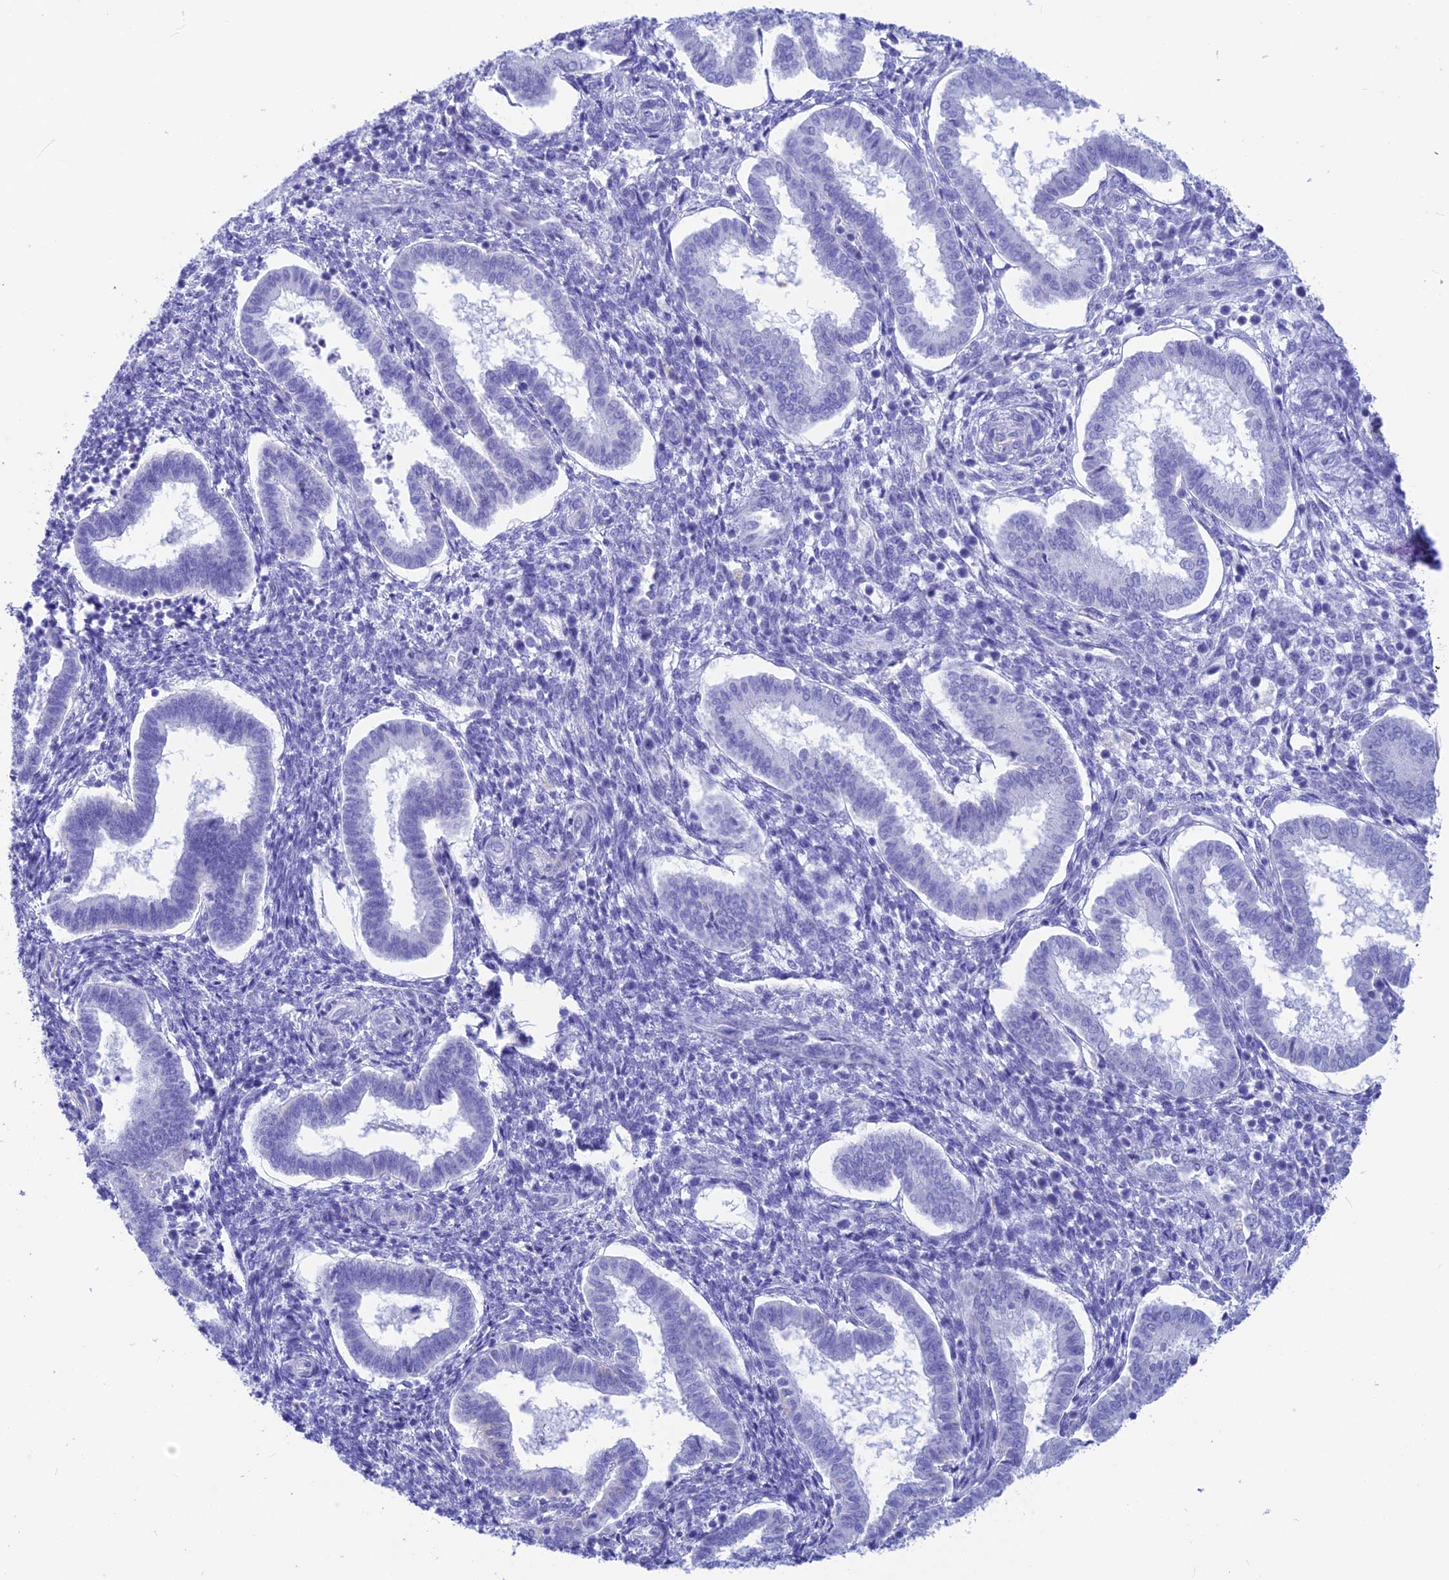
{"staining": {"intensity": "negative", "quantity": "none", "location": "none"}, "tissue": "endometrium", "cell_type": "Cells in endometrial stroma", "image_type": "normal", "snomed": [{"axis": "morphology", "description": "Normal tissue, NOS"}, {"axis": "topography", "description": "Endometrium"}], "caption": "IHC of unremarkable endometrium reveals no staining in cells in endometrial stroma.", "gene": "GNGT2", "patient": {"sex": "female", "age": 24}}